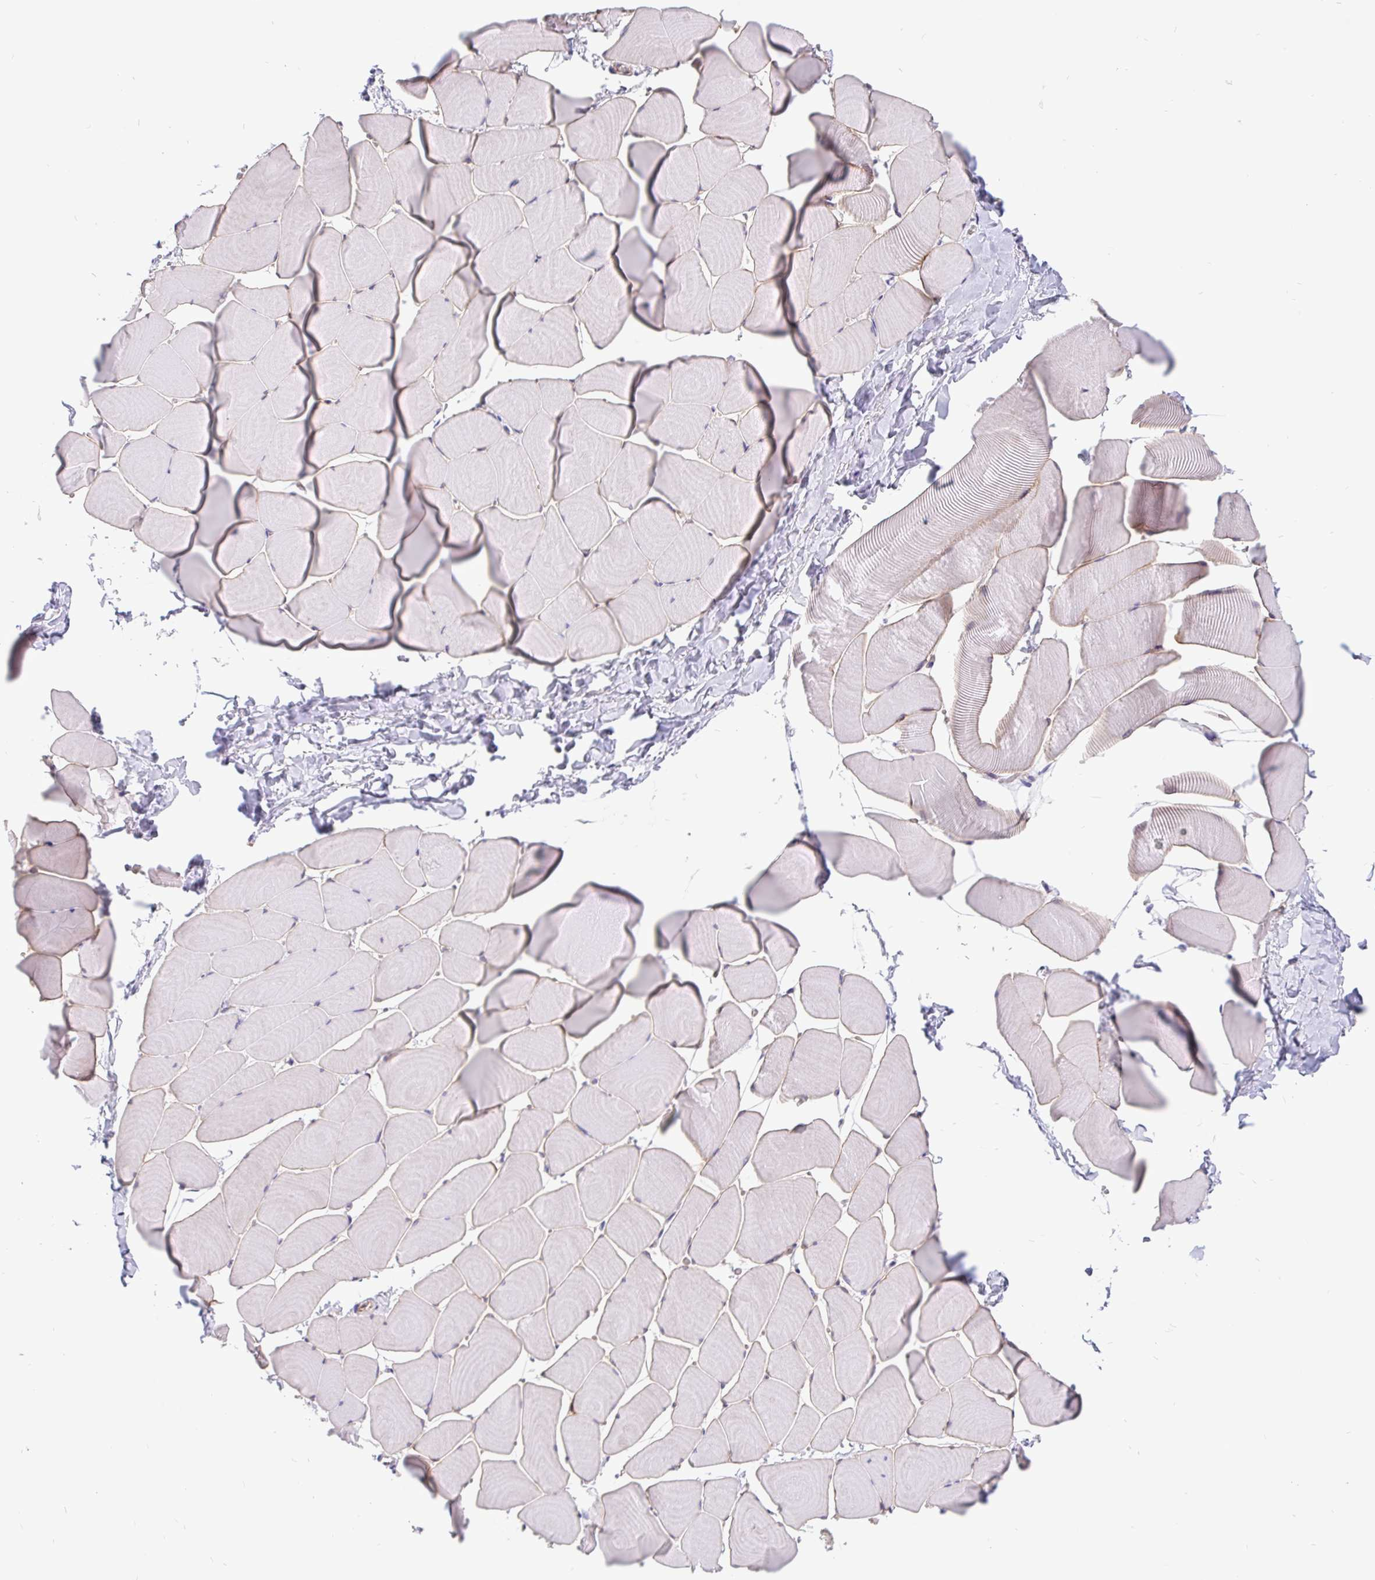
{"staining": {"intensity": "weak", "quantity": "<25%", "location": "cytoplasmic/membranous"}, "tissue": "skeletal muscle", "cell_type": "Myocytes", "image_type": "normal", "snomed": [{"axis": "morphology", "description": "Normal tissue, NOS"}, {"axis": "topography", "description": "Skeletal muscle"}], "caption": "Image shows no protein staining in myocytes of benign skeletal muscle. The staining was performed using DAB (3,3'-diaminobenzidine) to visualize the protein expression in brown, while the nuclei were stained in blue with hematoxylin (Magnification: 20x).", "gene": "LIMCH1", "patient": {"sex": "male", "age": 25}}